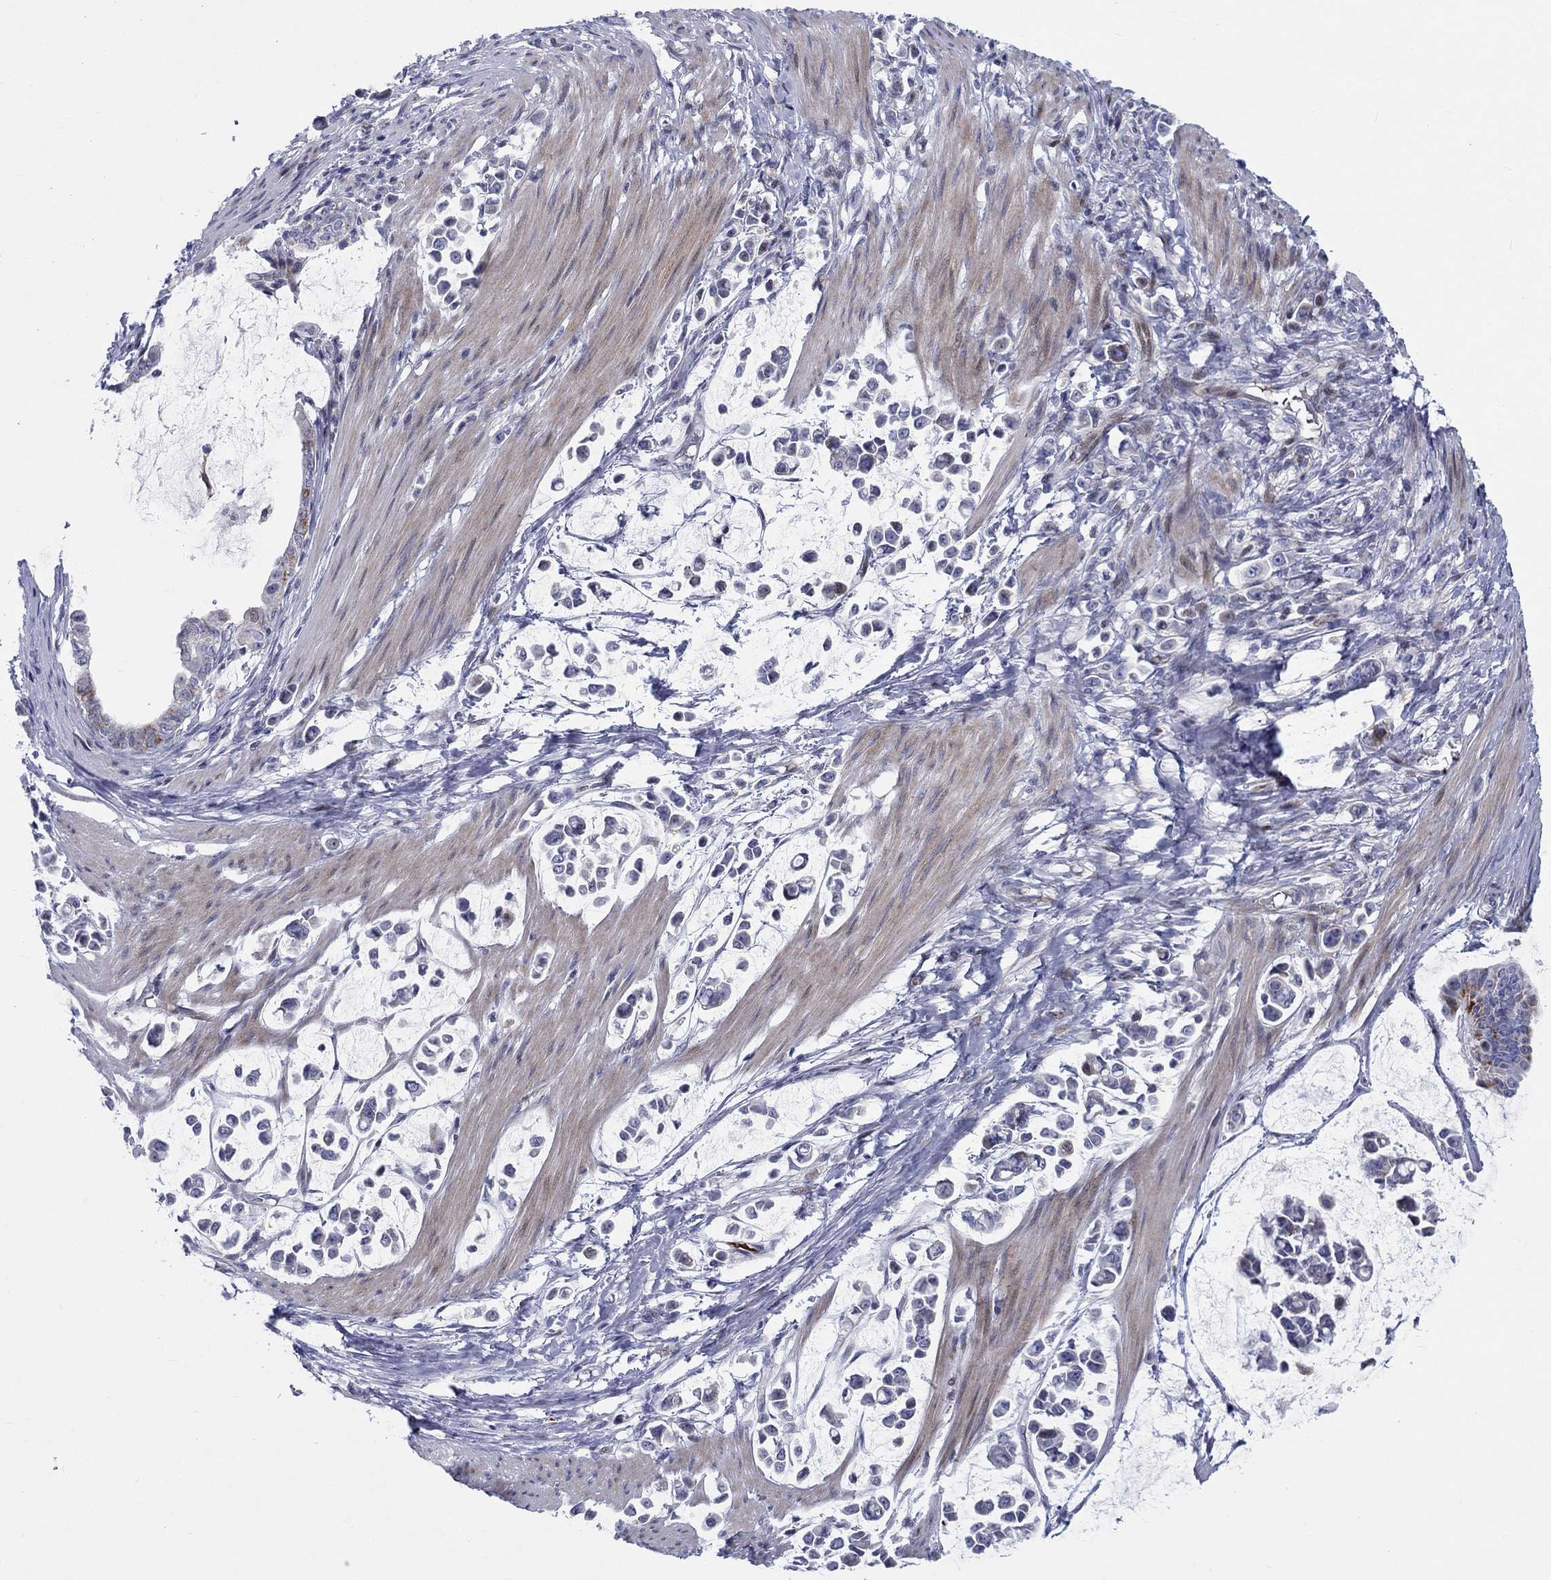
{"staining": {"intensity": "negative", "quantity": "none", "location": "none"}, "tissue": "stomach cancer", "cell_type": "Tumor cells", "image_type": "cancer", "snomed": [{"axis": "morphology", "description": "Adenocarcinoma, NOS"}, {"axis": "topography", "description": "Stomach"}], "caption": "The histopathology image shows no staining of tumor cells in stomach adenocarcinoma.", "gene": "ARHGAP36", "patient": {"sex": "male", "age": 82}}